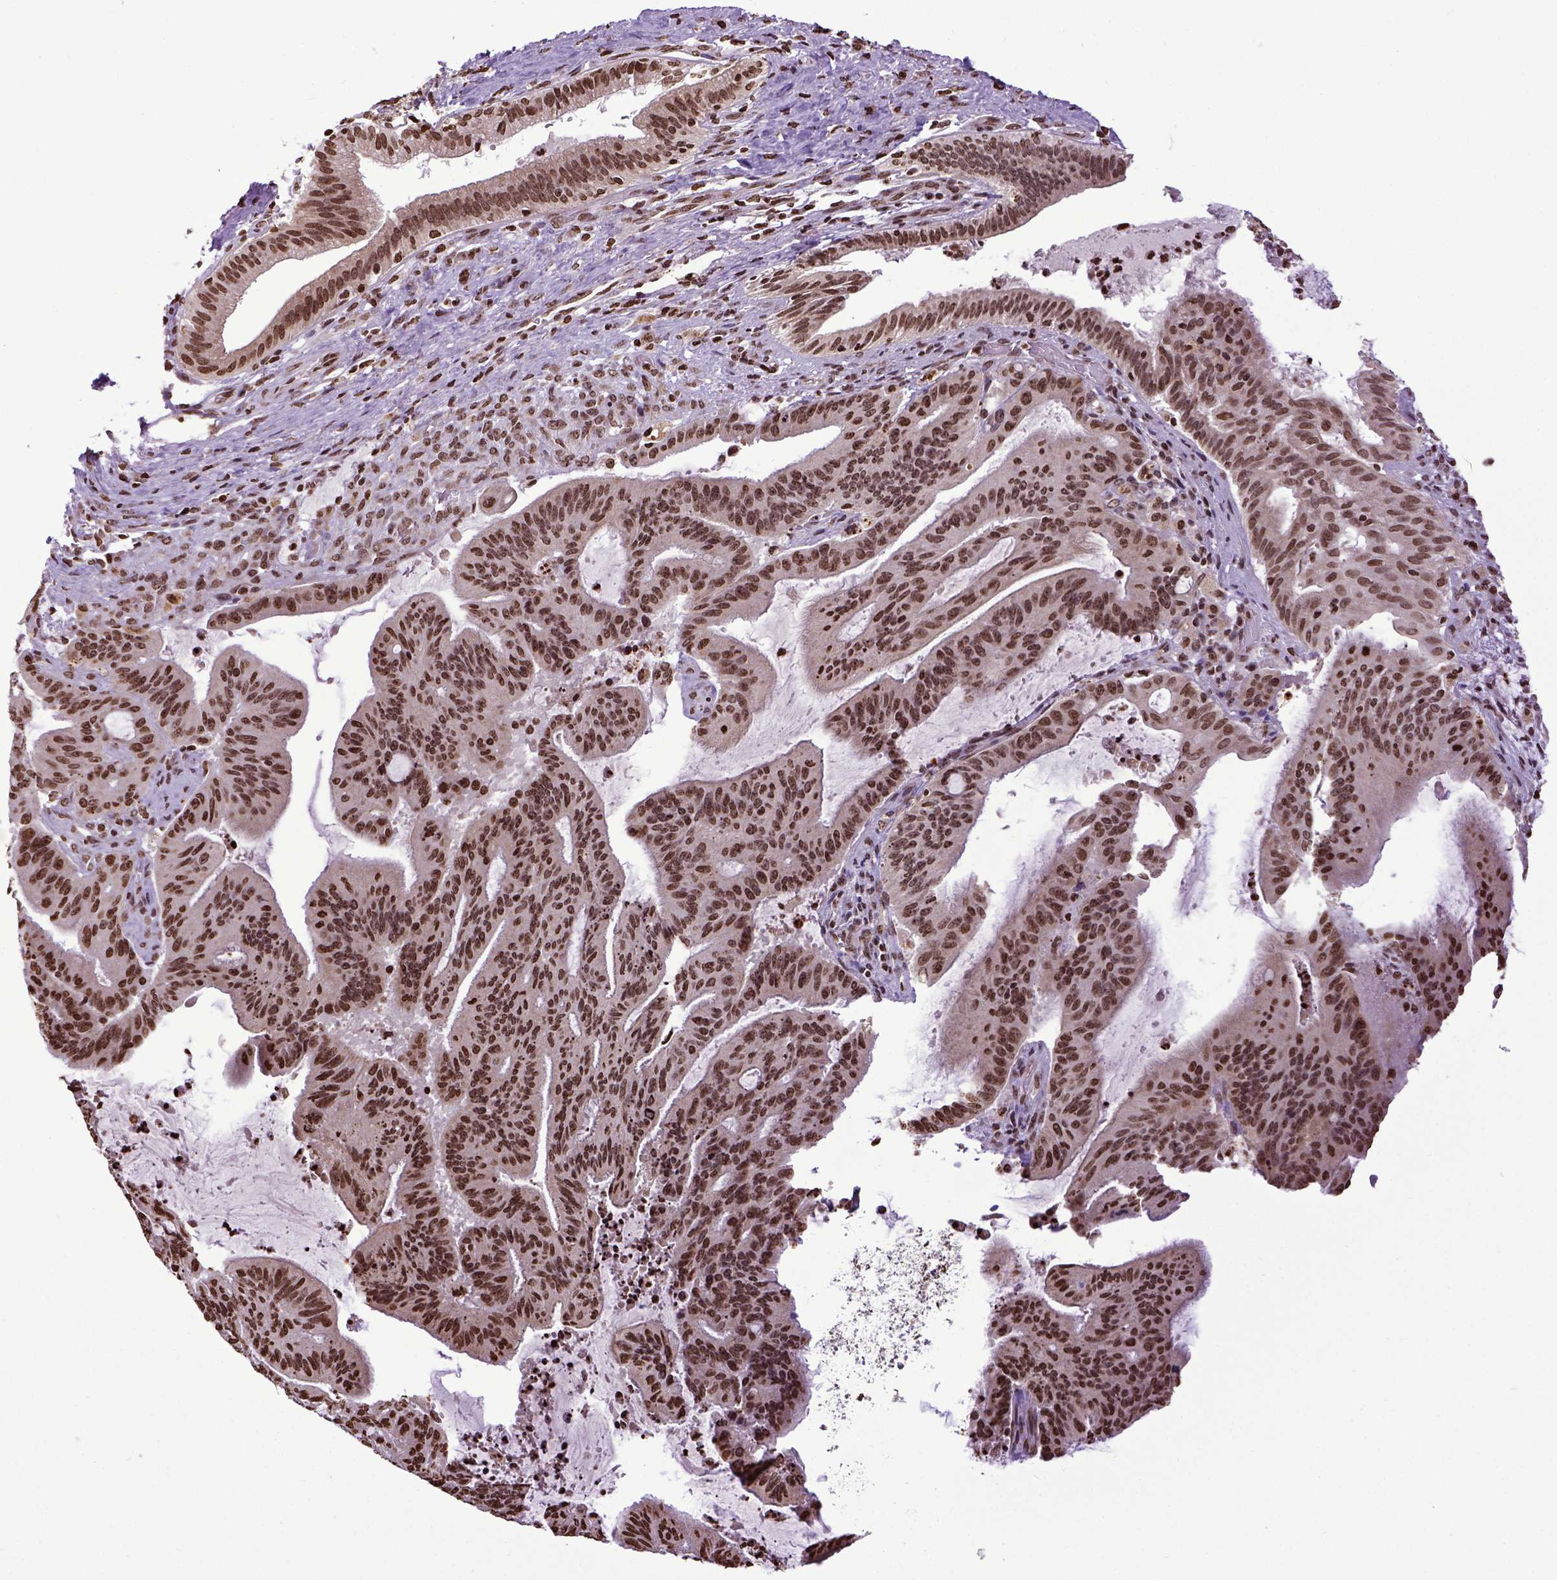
{"staining": {"intensity": "moderate", "quantity": ">75%", "location": "nuclear"}, "tissue": "liver cancer", "cell_type": "Tumor cells", "image_type": "cancer", "snomed": [{"axis": "morphology", "description": "Cholangiocarcinoma"}, {"axis": "topography", "description": "Liver"}], "caption": "This histopathology image demonstrates IHC staining of human cholangiocarcinoma (liver), with medium moderate nuclear staining in about >75% of tumor cells.", "gene": "ZNF75D", "patient": {"sex": "female", "age": 73}}